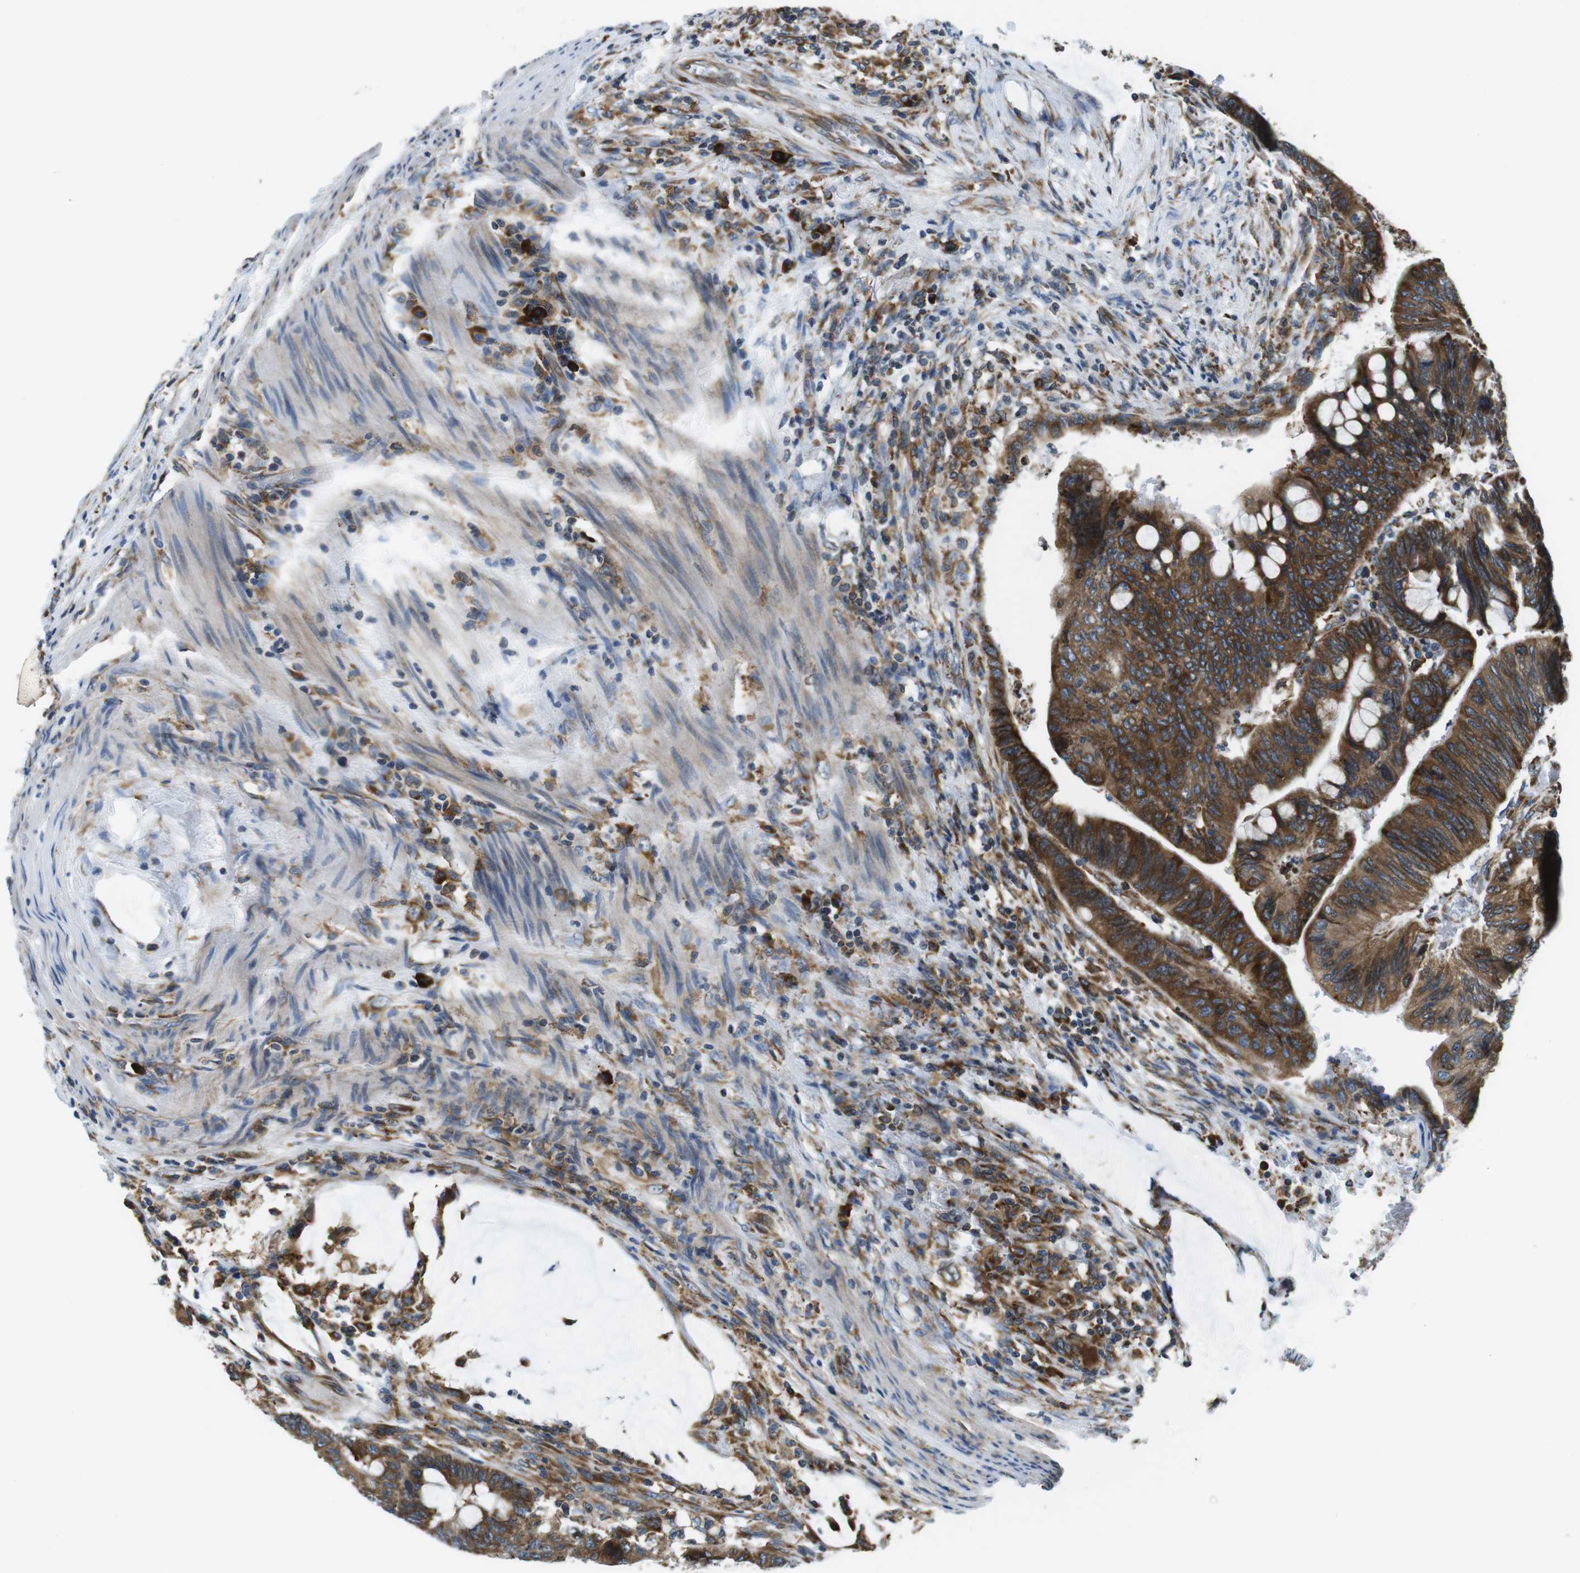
{"staining": {"intensity": "strong", "quantity": ">75%", "location": "cytoplasmic/membranous"}, "tissue": "colorectal cancer", "cell_type": "Tumor cells", "image_type": "cancer", "snomed": [{"axis": "morphology", "description": "Normal tissue, NOS"}, {"axis": "morphology", "description": "Adenocarcinoma, NOS"}, {"axis": "topography", "description": "Rectum"}, {"axis": "topography", "description": "Peripheral nerve tissue"}], "caption": "Protein expression analysis of colorectal cancer (adenocarcinoma) shows strong cytoplasmic/membranous positivity in approximately >75% of tumor cells.", "gene": "UGGT1", "patient": {"sex": "male", "age": 92}}